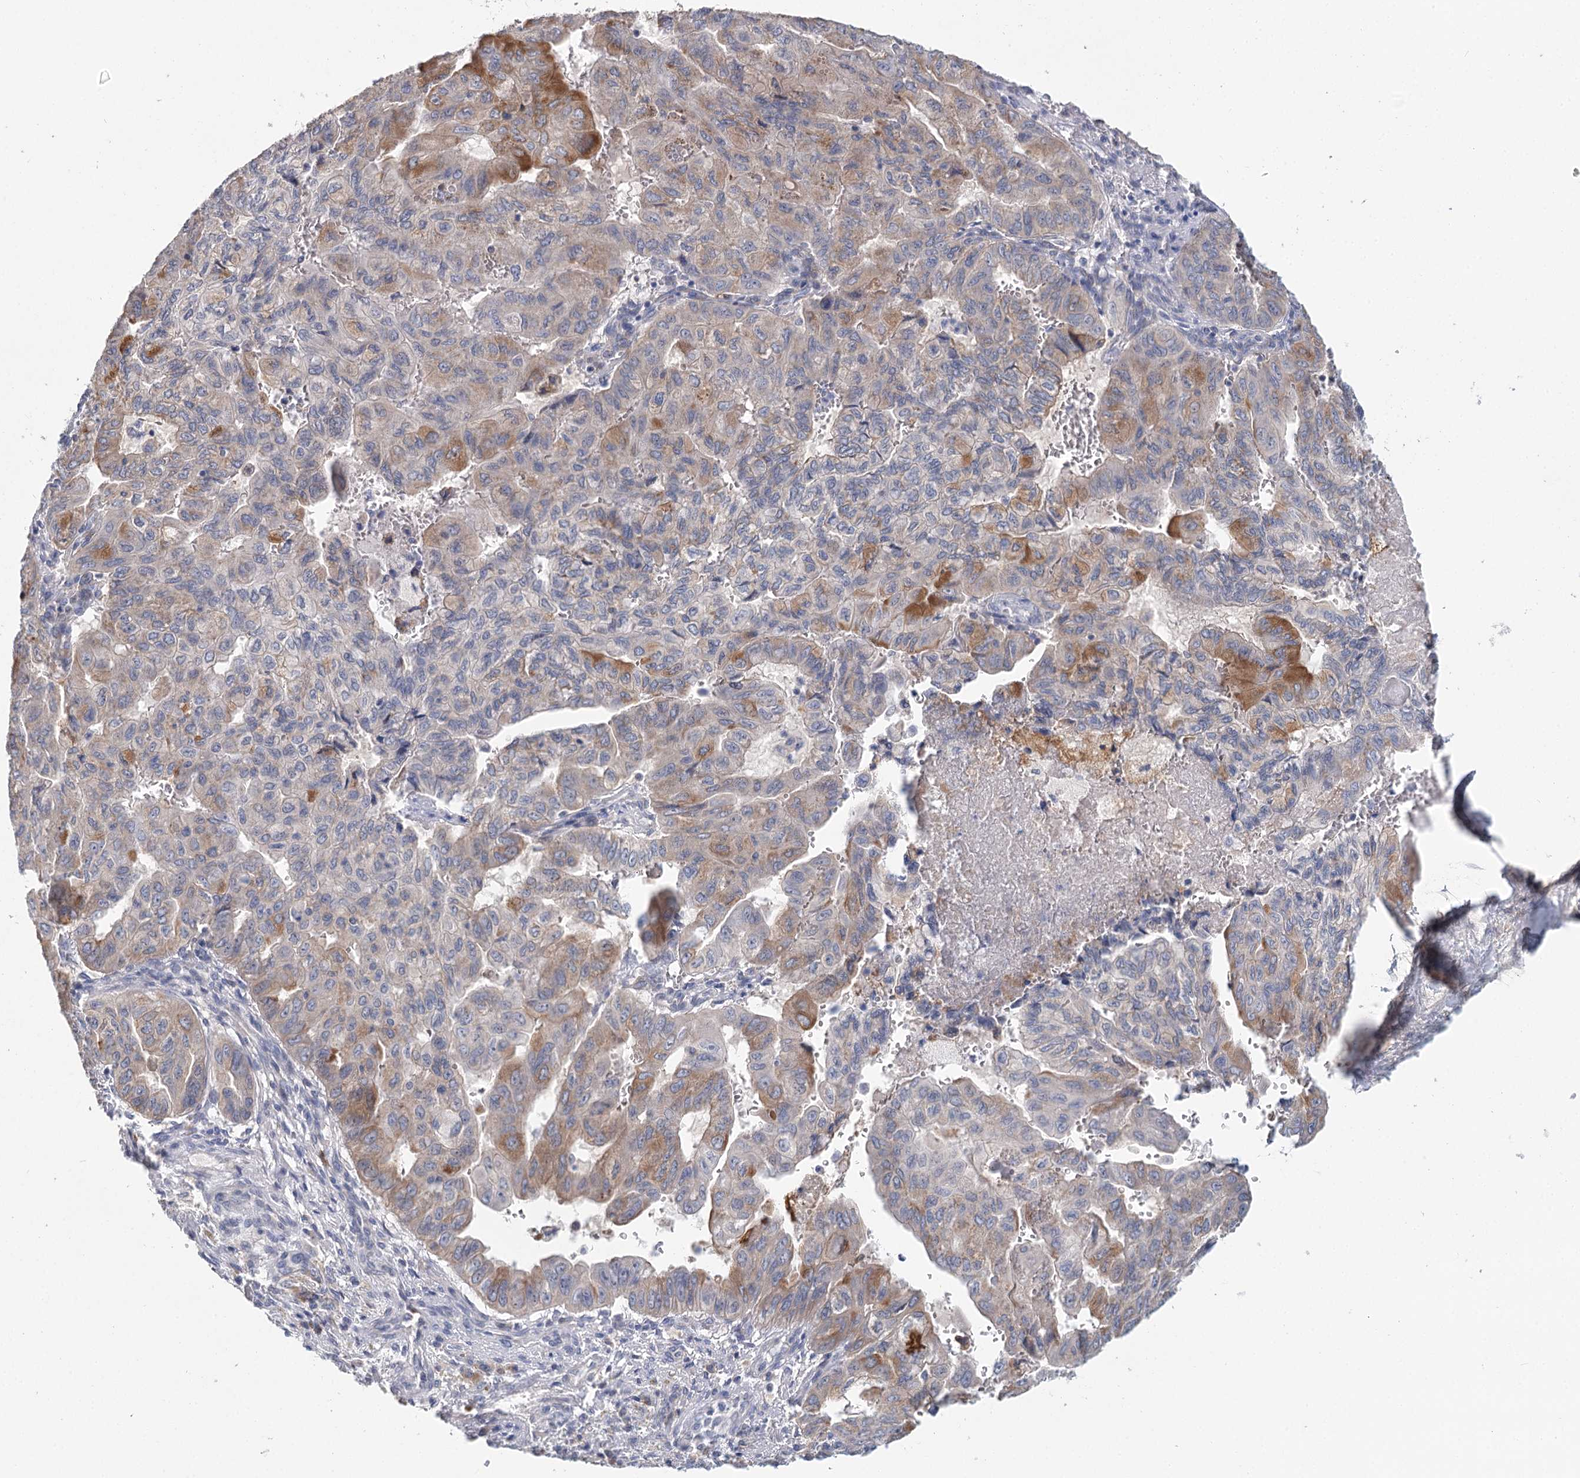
{"staining": {"intensity": "moderate", "quantity": "25%-75%", "location": "cytoplasmic/membranous"}, "tissue": "pancreatic cancer", "cell_type": "Tumor cells", "image_type": "cancer", "snomed": [{"axis": "morphology", "description": "Adenocarcinoma, NOS"}, {"axis": "topography", "description": "Pancreas"}], "caption": "A micrograph showing moderate cytoplasmic/membranous expression in about 25%-75% of tumor cells in pancreatic cancer (adenocarcinoma), as visualized by brown immunohistochemical staining.", "gene": "ARHGAP44", "patient": {"sex": "male", "age": 51}}